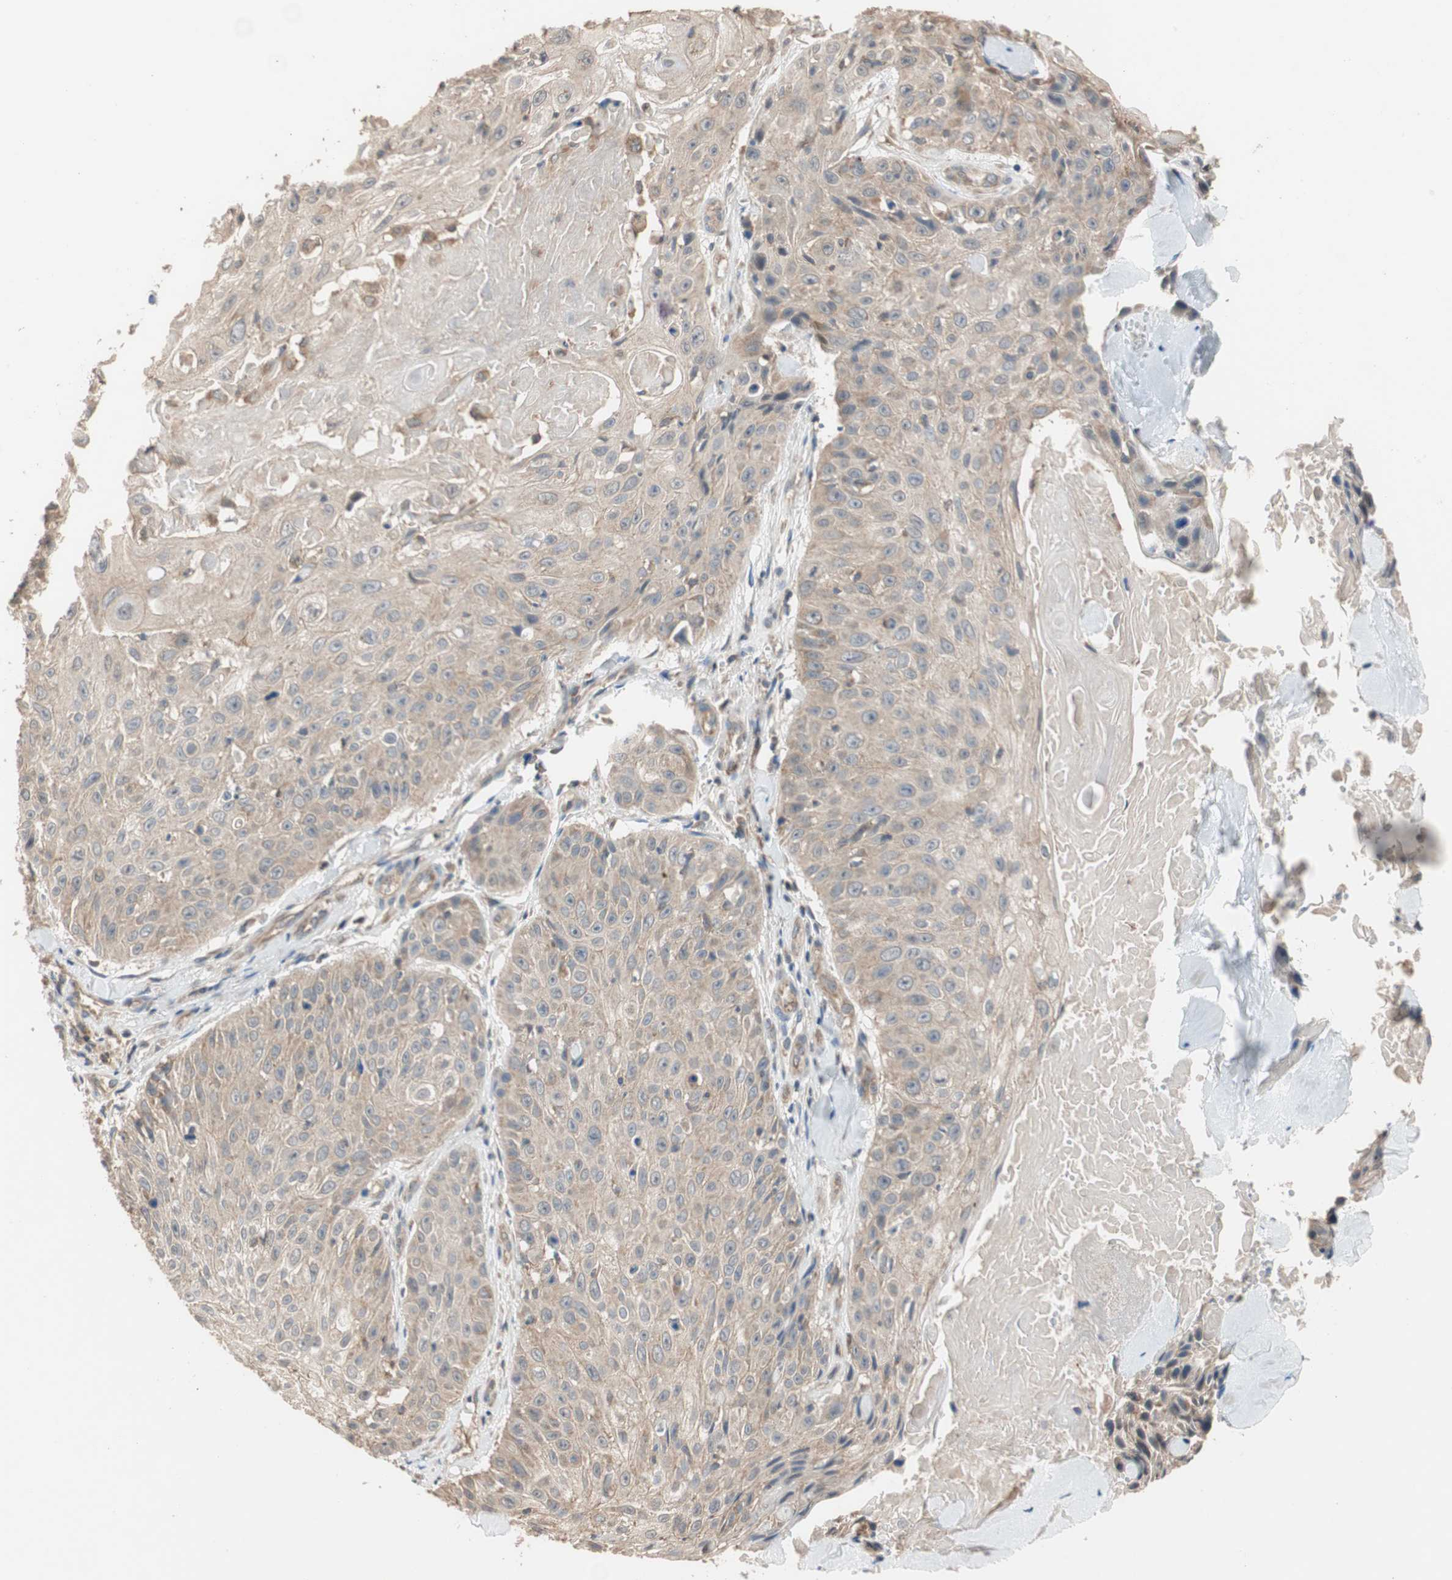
{"staining": {"intensity": "weak", "quantity": ">75%", "location": "cytoplasmic/membranous"}, "tissue": "skin cancer", "cell_type": "Tumor cells", "image_type": "cancer", "snomed": [{"axis": "morphology", "description": "Squamous cell carcinoma, NOS"}, {"axis": "topography", "description": "Skin"}], "caption": "Immunohistochemistry micrograph of neoplastic tissue: human skin squamous cell carcinoma stained using IHC exhibits low levels of weak protein expression localized specifically in the cytoplasmic/membranous of tumor cells, appearing as a cytoplasmic/membranous brown color.", "gene": "MAP4K2", "patient": {"sex": "male", "age": 86}}